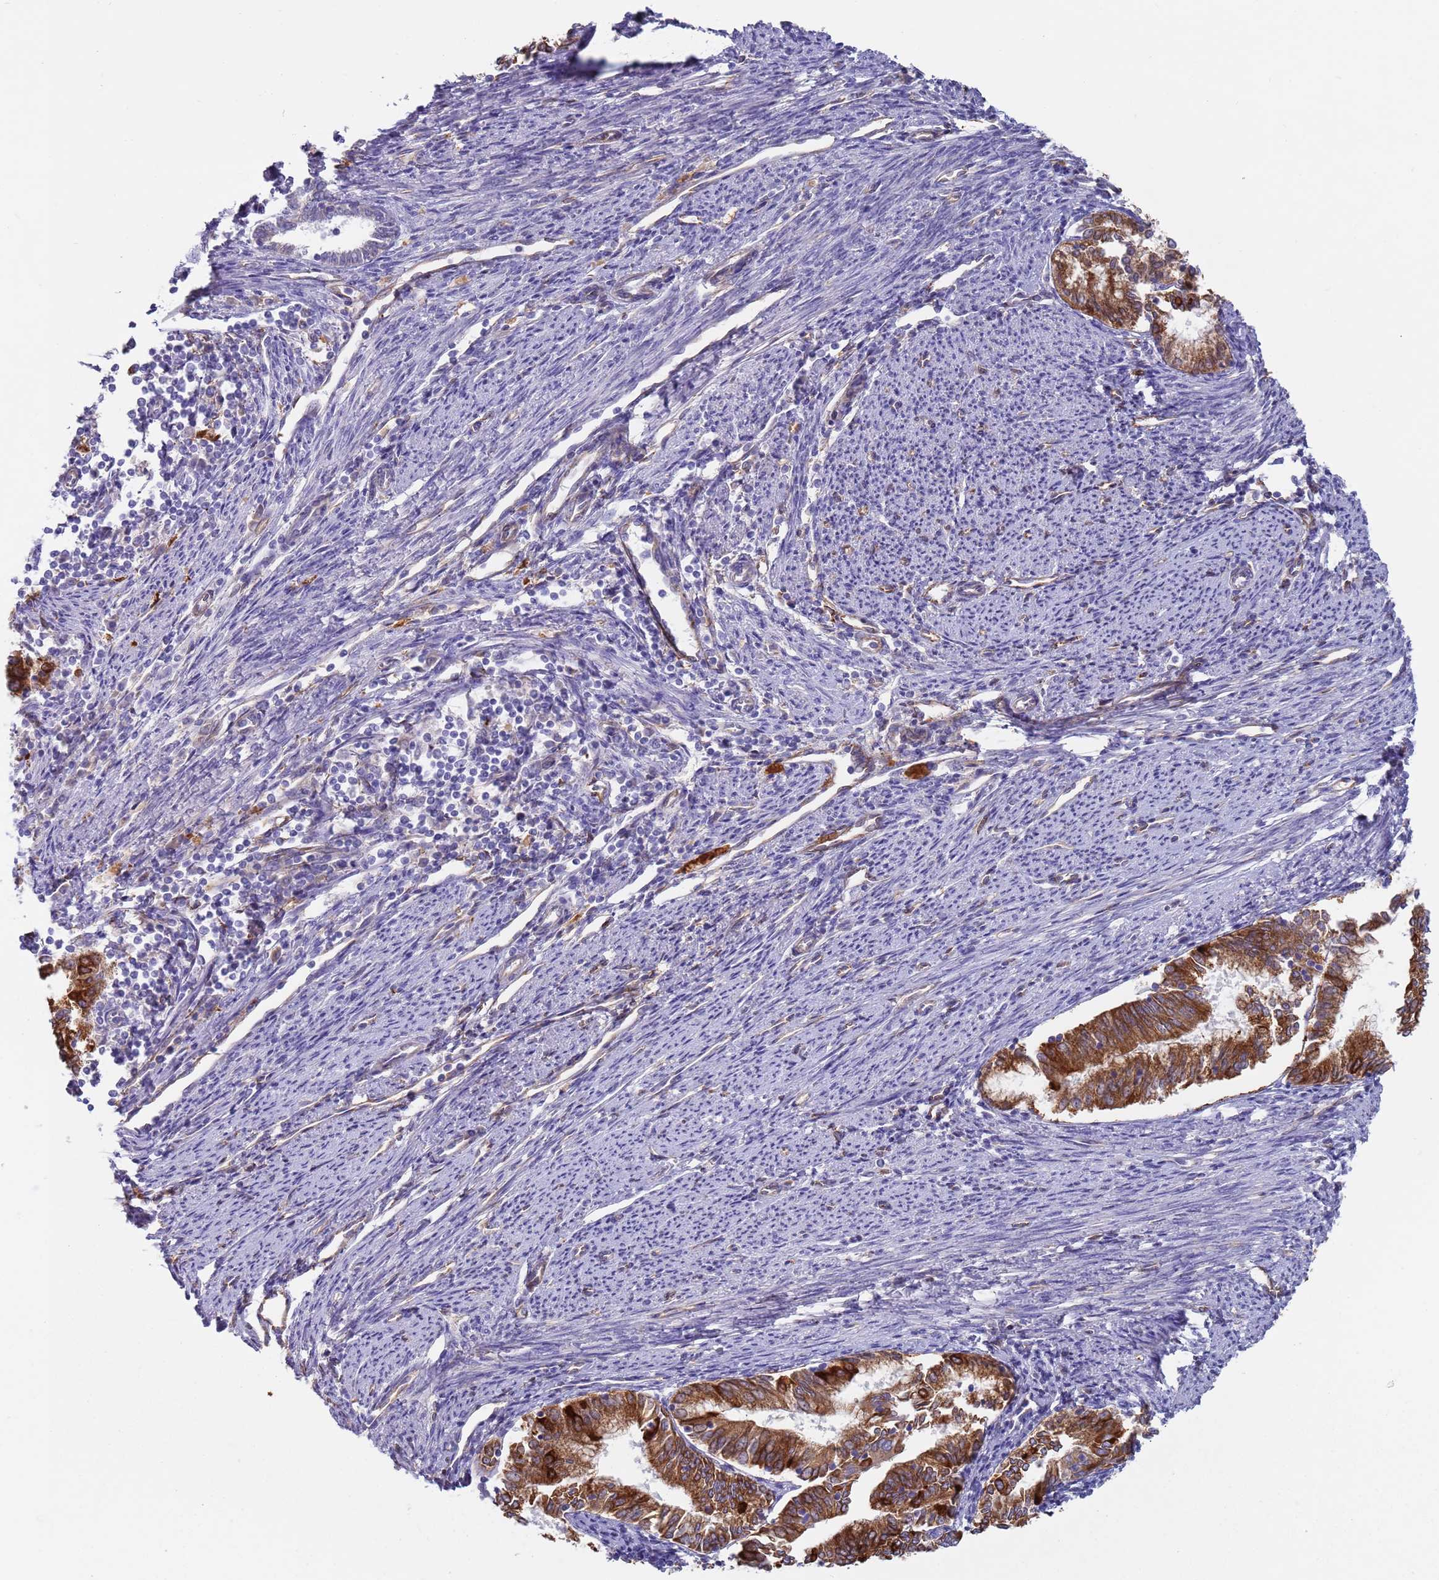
{"staining": {"intensity": "strong", "quantity": ">75%", "location": "cytoplasmic/membranous"}, "tissue": "endometrial cancer", "cell_type": "Tumor cells", "image_type": "cancer", "snomed": [{"axis": "morphology", "description": "Adenocarcinoma, NOS"}, {"axis": "topography", "description": "Endometrium"}], "caption": "Brown immunohistochemical staining in endometrial cancer displays strong cytoplasmic/membranous staining in approximately >75% of tumor cells.", "gene": "ZNF844", "patient": {"sex": "female", "age": 79}}